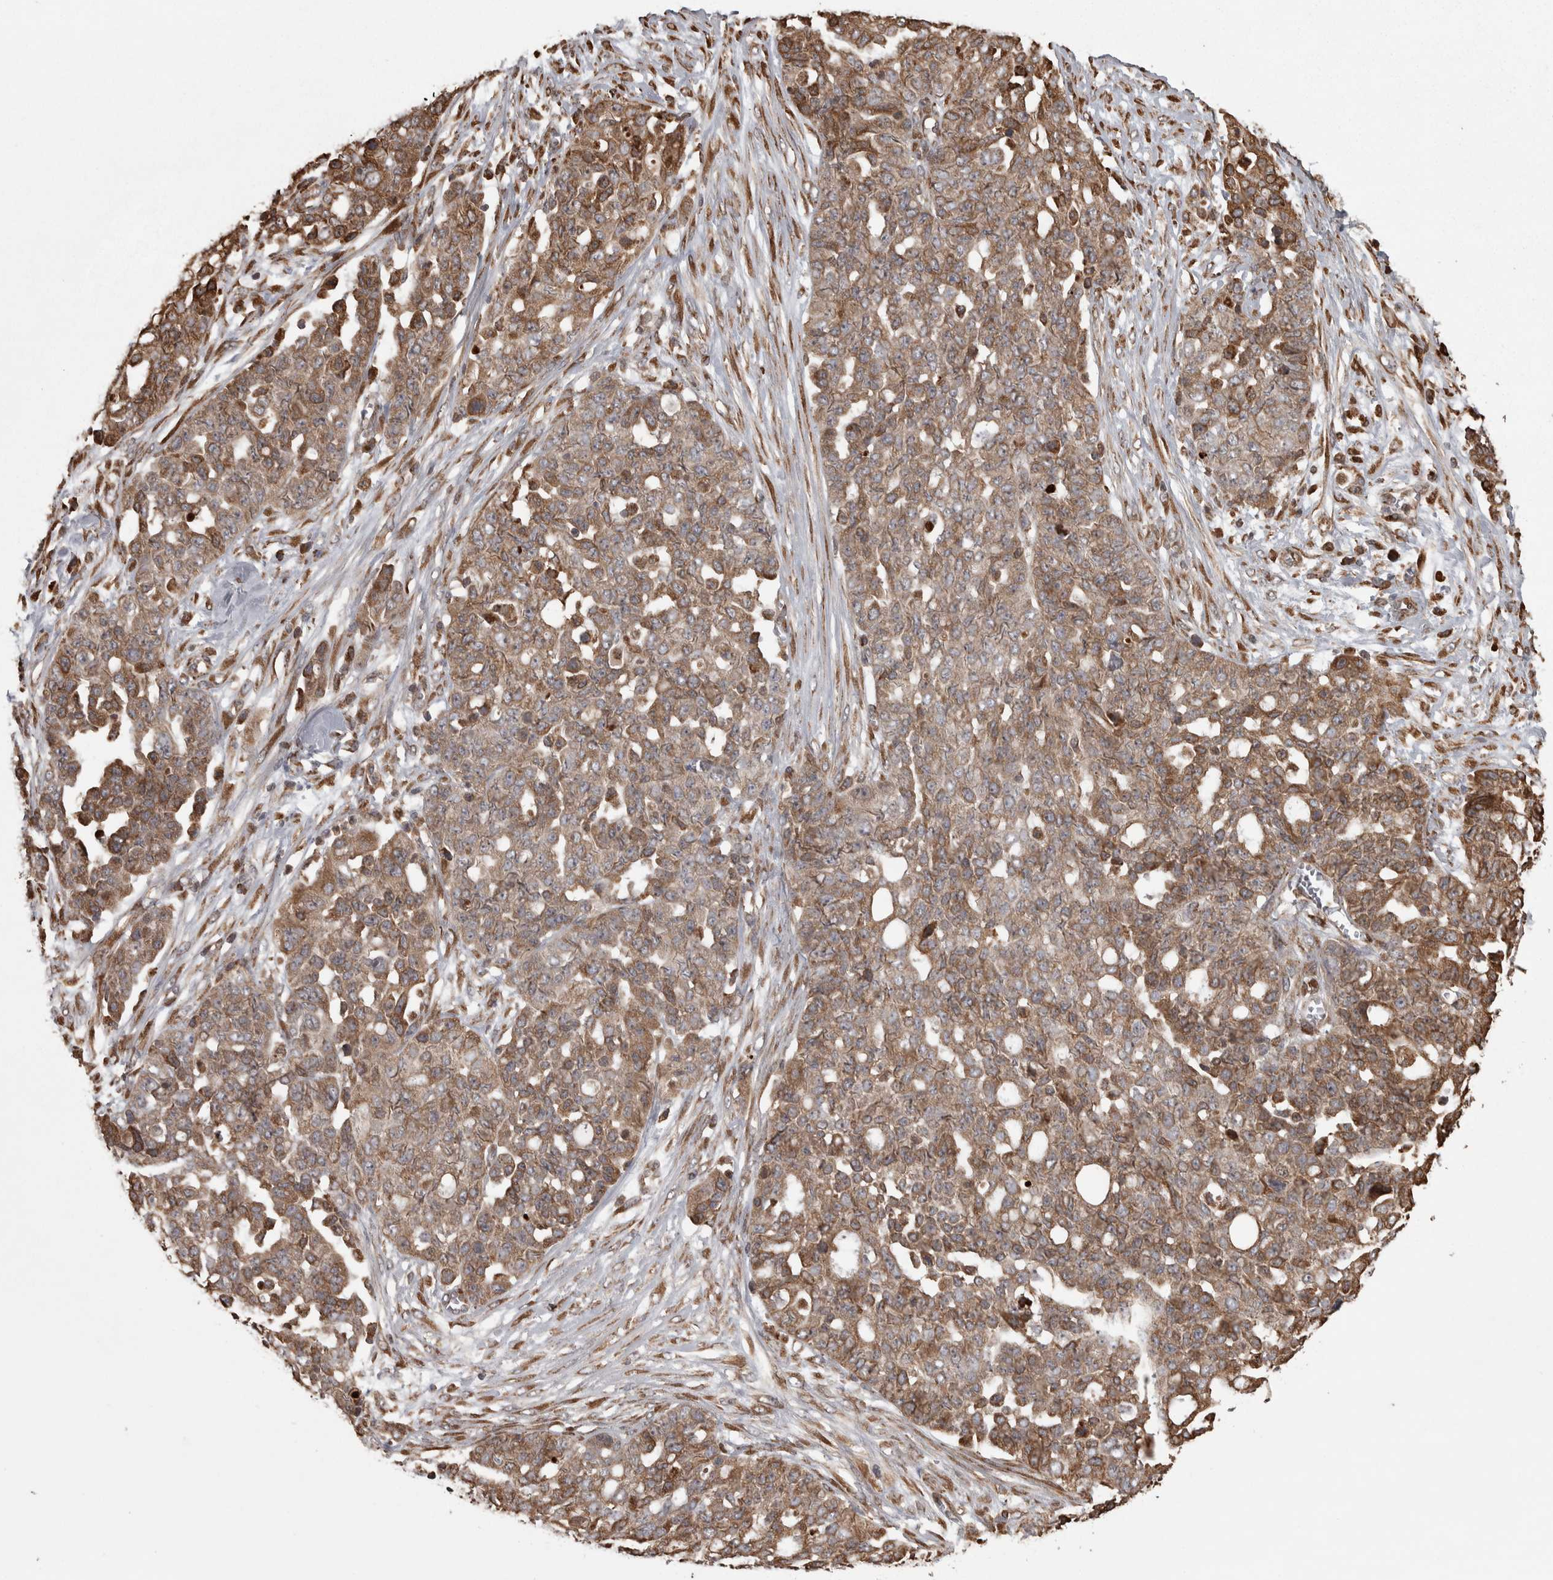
{"staining": {"intensity": "moderate", "quantity": ">75%", "location": "cytoplasmic/membranous"}, "tissue": "ovarian cancer", "cell_type": "Tumor cells", "image_type": "cancer", "snomed": [{"axis": "morphology", "description": "Cystadenocarcinoma, serous, NOS"}, {"axis": "topography", "description": "Soft tissue"}, {"axis": "topography", "description": "Ovary"}], "caption": "Serous cystadenocarcinoma (ovarian) stained with immunohistochemistry (IHC) shows moderate cytoplasmic/membranous staining in approximately >75% of tumor cells. The staining was performed using DAB (3,3'-diaminobenzidine) to visualize the protein expression in brown, while the nuclei were stained in blue with hematoxylin (Magnification: 20x).", "gene": "AGBL3", "patient": {"sex": "female", "age": 57}}